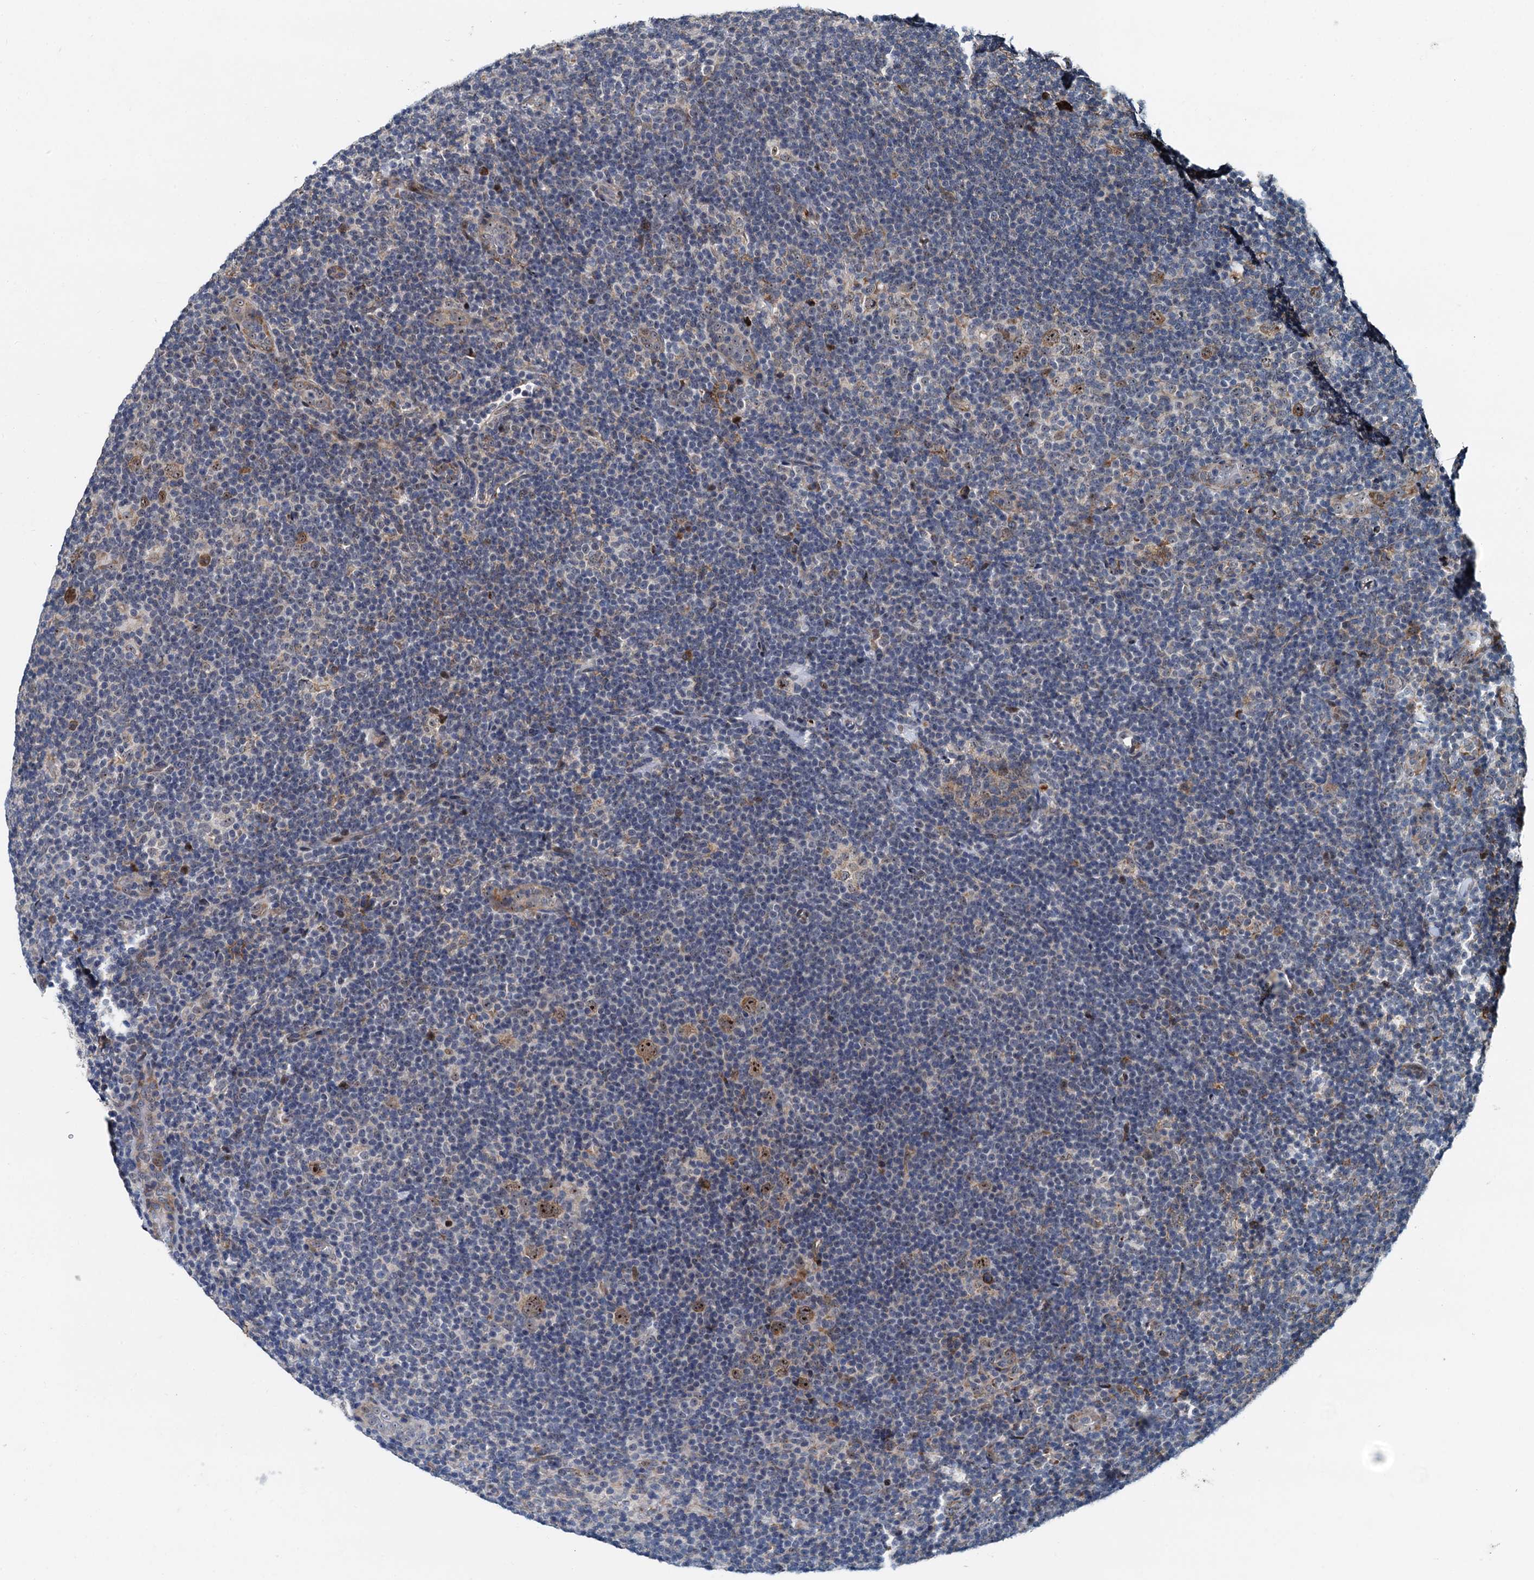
{"staining": {"intensity": "moderate", "quantity": ">75%", "location": "nuclear"}, "tissue": "lymphoma", "cell_type": "Tumor cells", "image_type": "cancer", "snomed": [{"axis": "morphology", "description": "Hodgkin's disease, NOS"}, {"axis": "topography", "description": "Lymph node"}], "caption": "Hodgkin's disease stained for a protein (brown) exhibits moderate nuclear positive staining in about >75% of tumor cells.", "gene": "DNAJC21", "patient": {"sex": "female", "age": 57}}